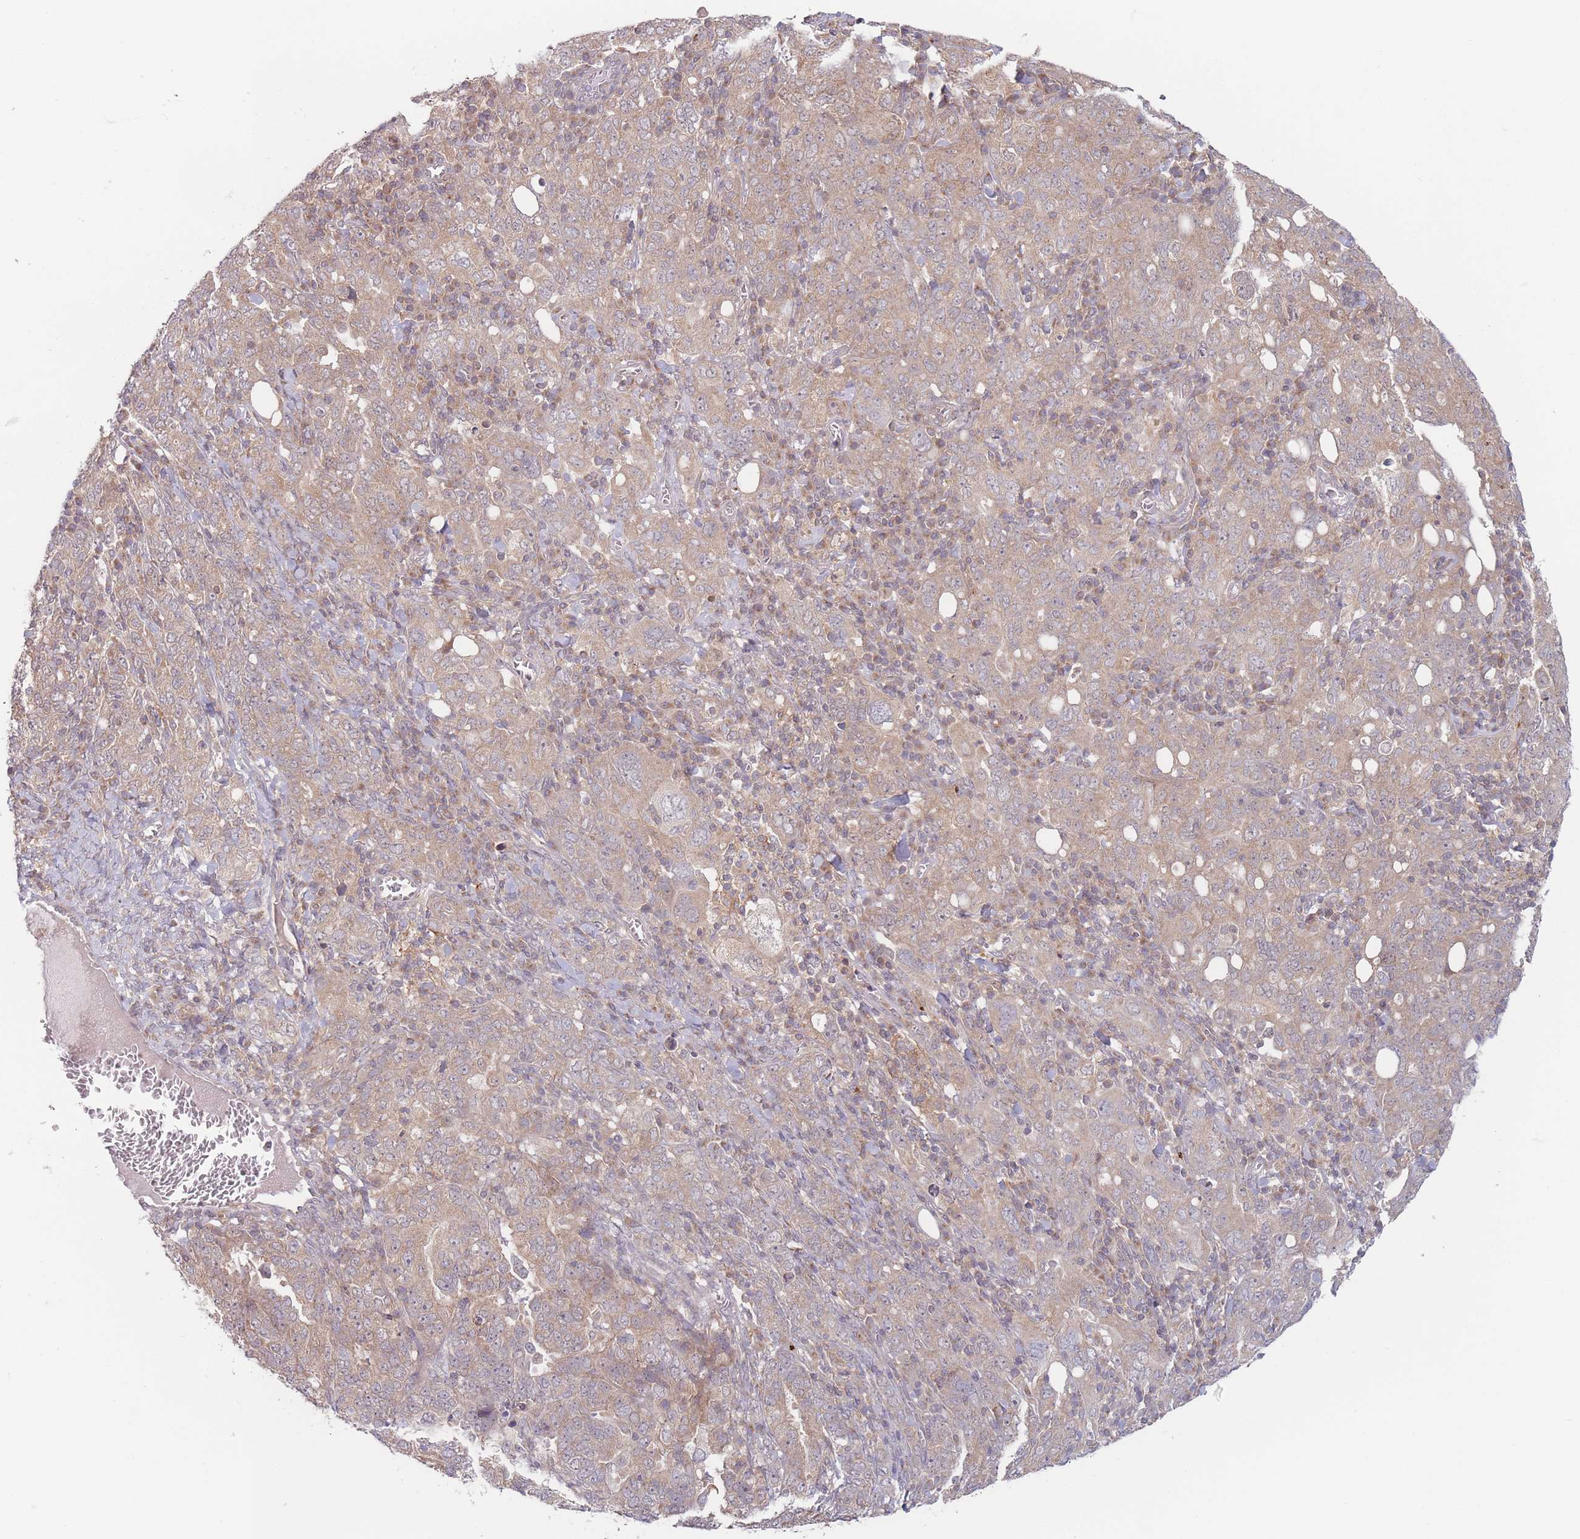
{"staining": {"intensity": "weak", "quantity": ">75%", "location": "cytoplasmic/membranous"}, "tissue": "ovarian cancer", "cell_type": "Tumor cells", "image_type": "cancer", "snomed": [{"axis": "morphology", "description": "Carcinoma, endometroid"}, {"axis": "topography", "description": "Ovary"}], "caption": "This histopathology image reveals ovarian endometroid carcinoma stained with IHC to label a protein in brown. The cytoplasmic/membranous of tumor cells show weak positivity for the protein. Nuclei are counter-stained blue.", "gene": "PPM1A", "patient": {"sex": "female", "age": 62}}